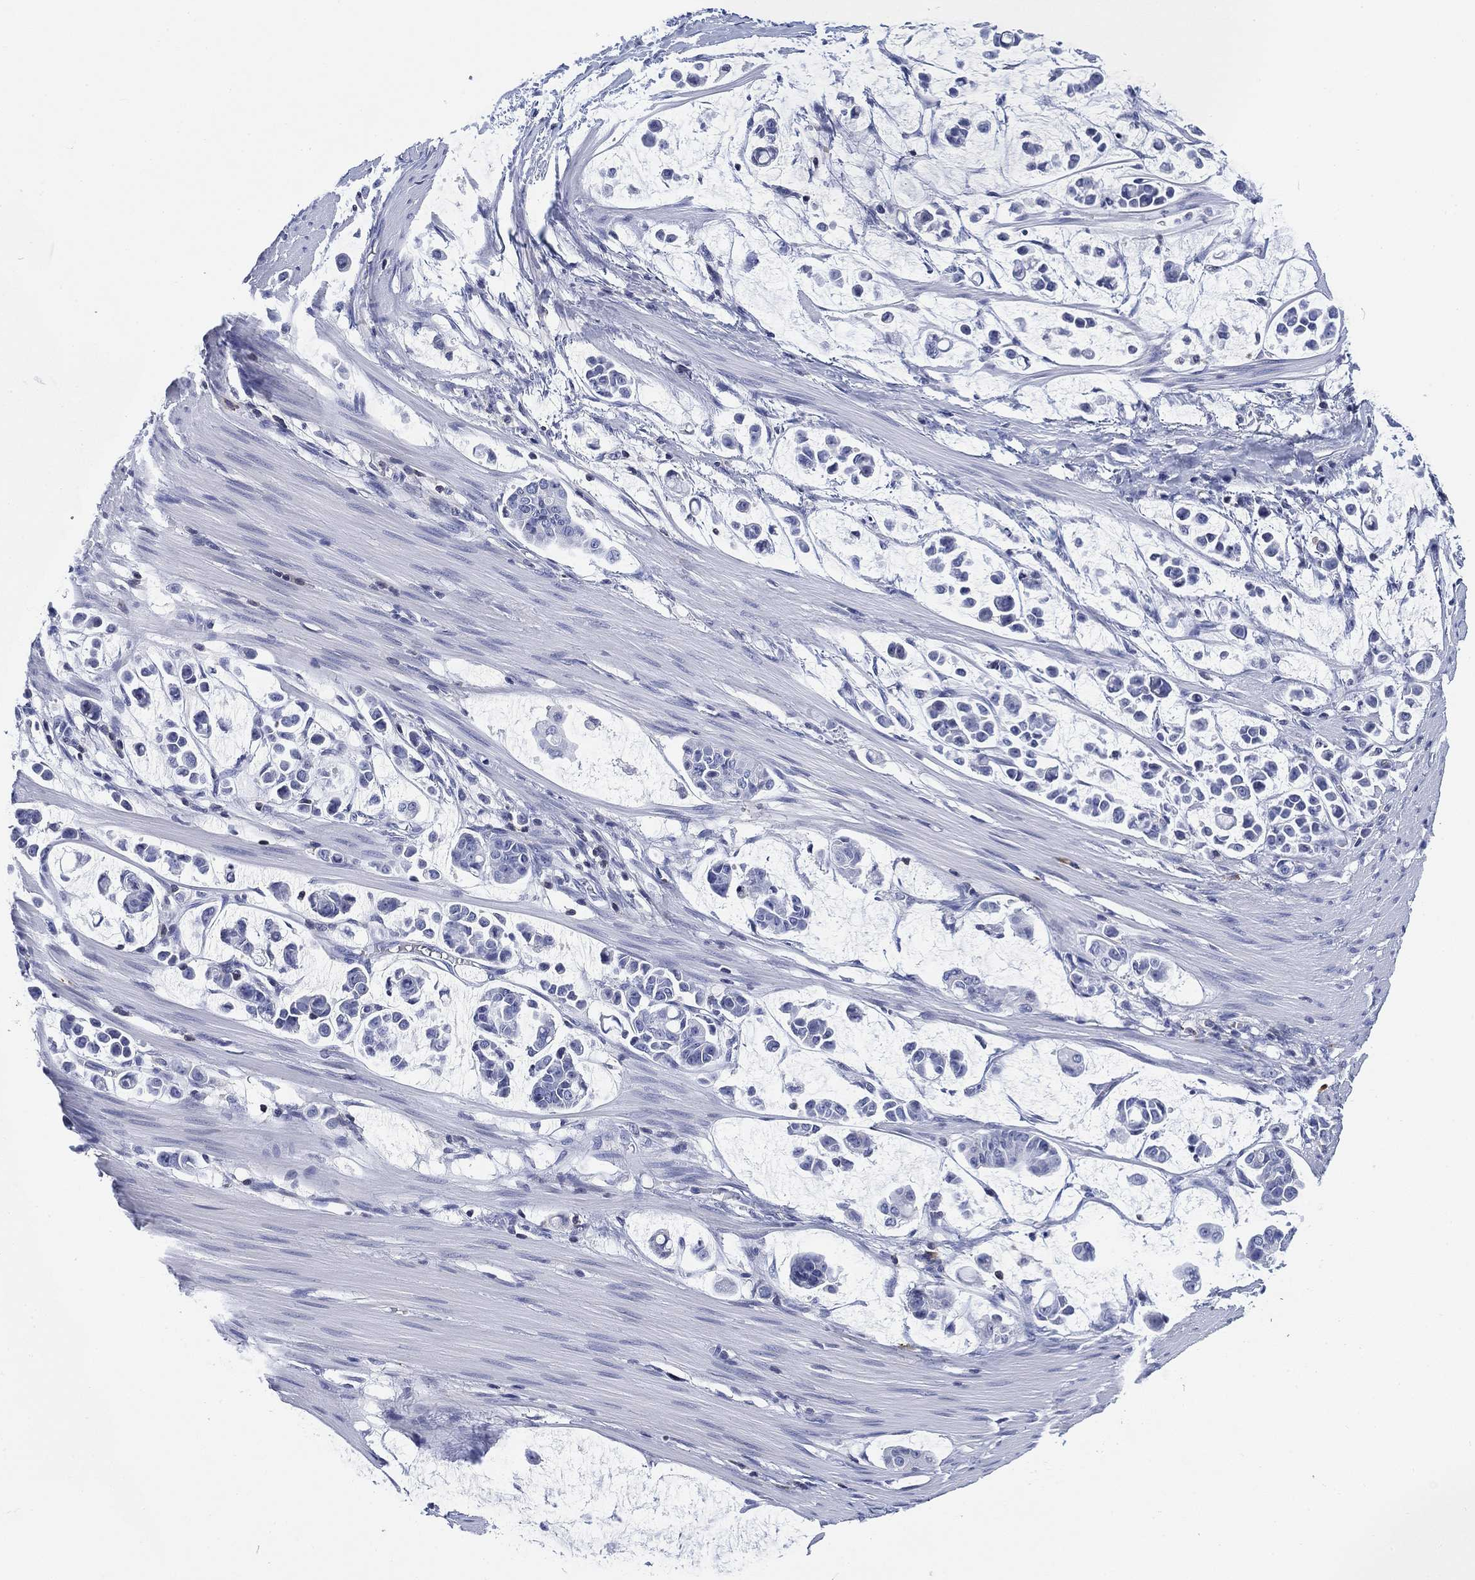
{"staining": {"intensity": "negative", "quantity": "none", "location": "none"}, "tissue": "stomach cancer", "cell_type": "Tumor cells", "image_type": "cancer", "snomed": [{"axis": "morphology", "description": "Adenocarcinoma, NOS"}, {"axis": "topography", "description": "Stomach"}], "caption": "IHC photomicrograph of neoplastic tissue: stomach adenocarcinoma stained with DAB displays no significant protein expression in tumor cells. (DAB (3,3'-diaminobenzidine) immunohistochemistry (IHC), high magnification).", "gene": "FYB1", "patient": {"sex": "male", "age": 82}}